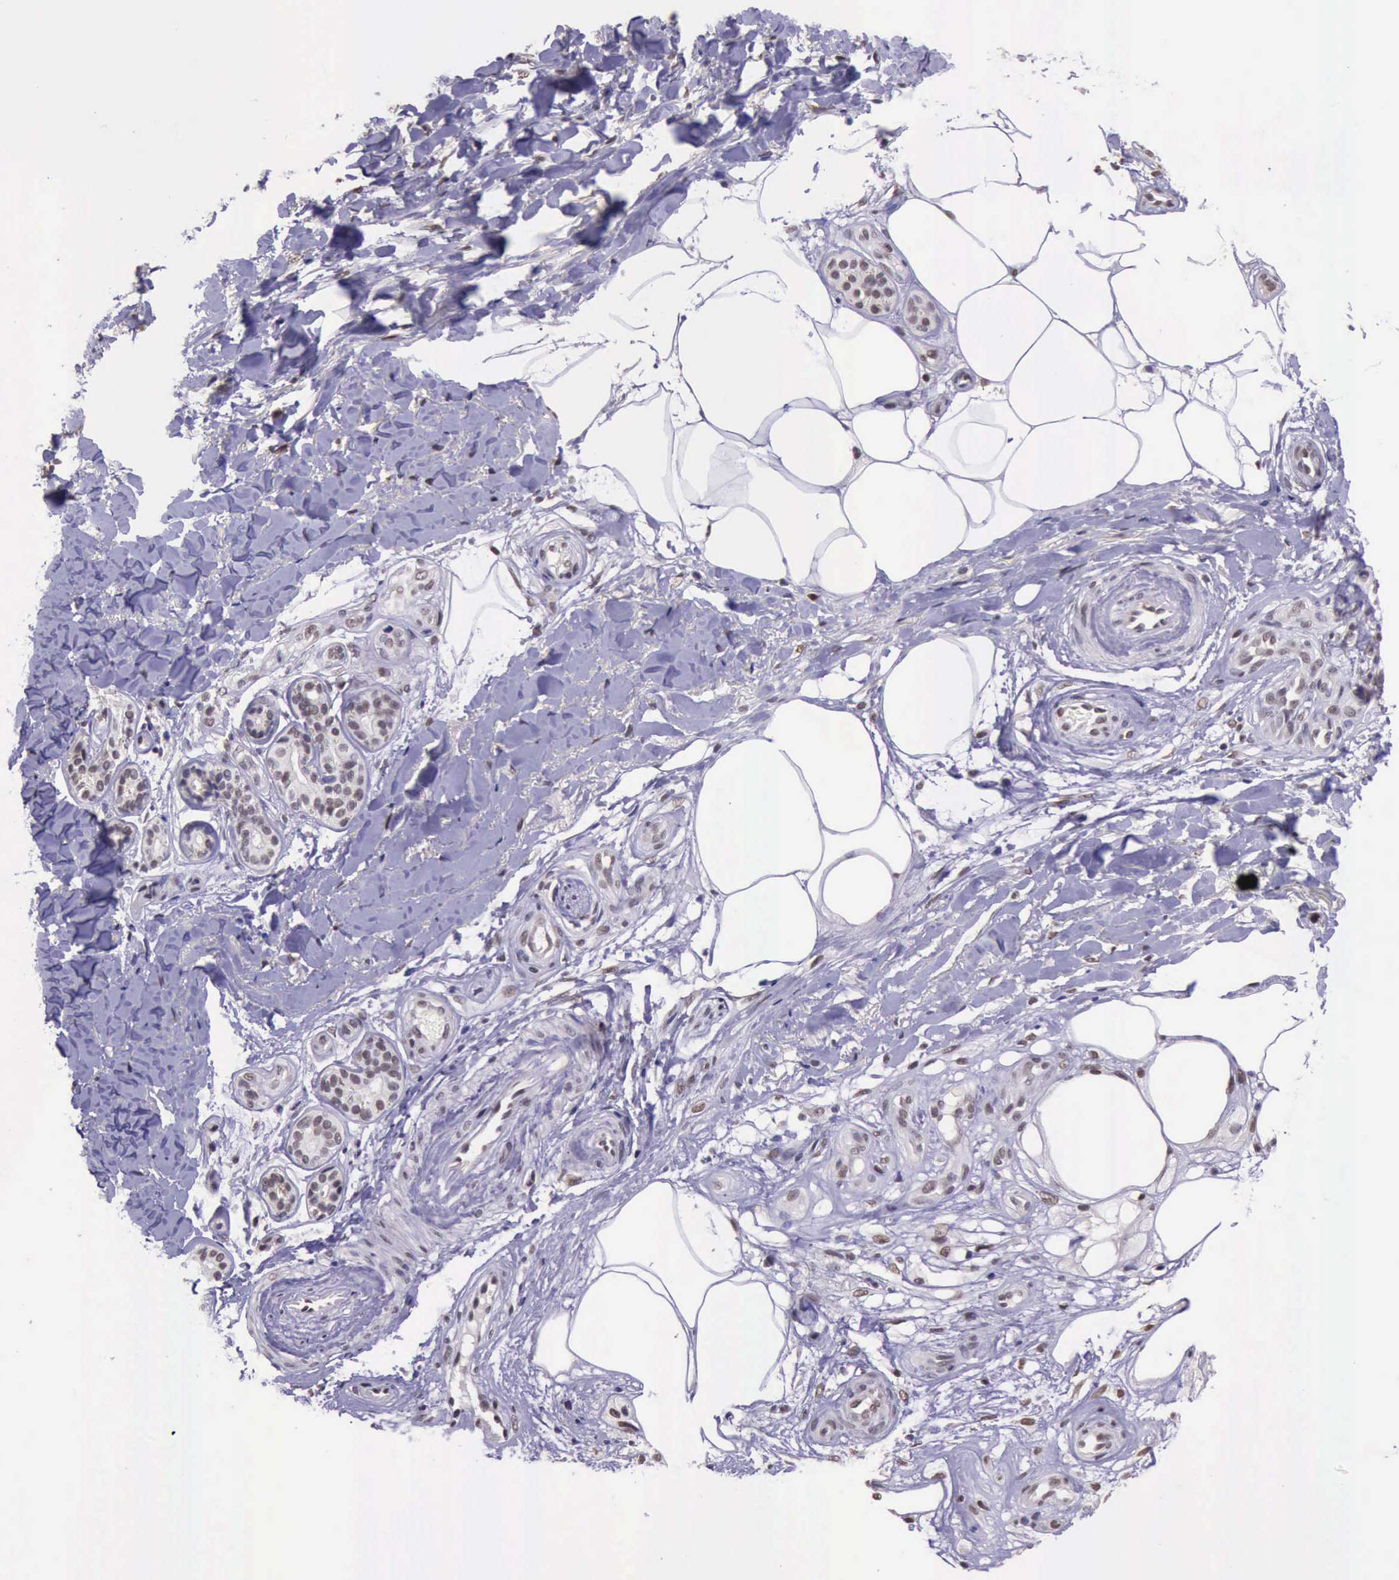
{"staining": {"intensity": "moderate", "quantity": ">75%", "location": "nuclear"}, "tissue": "melanoma", "cell_type": "Tumor cells", "image_type": "cancer", "snomed": [{"axis": "morphology", "description": "Malignant melanoma, NOS"}, {"axis": "topography", "description": "Skin"}], "caption": "A medium amount of moderate nuclear positivity is identified in approximately >75% of tumor cells in malignant melanoma tissue.", "gene": "PRPF39", "patient": {"sex": "female", "age": 85}}